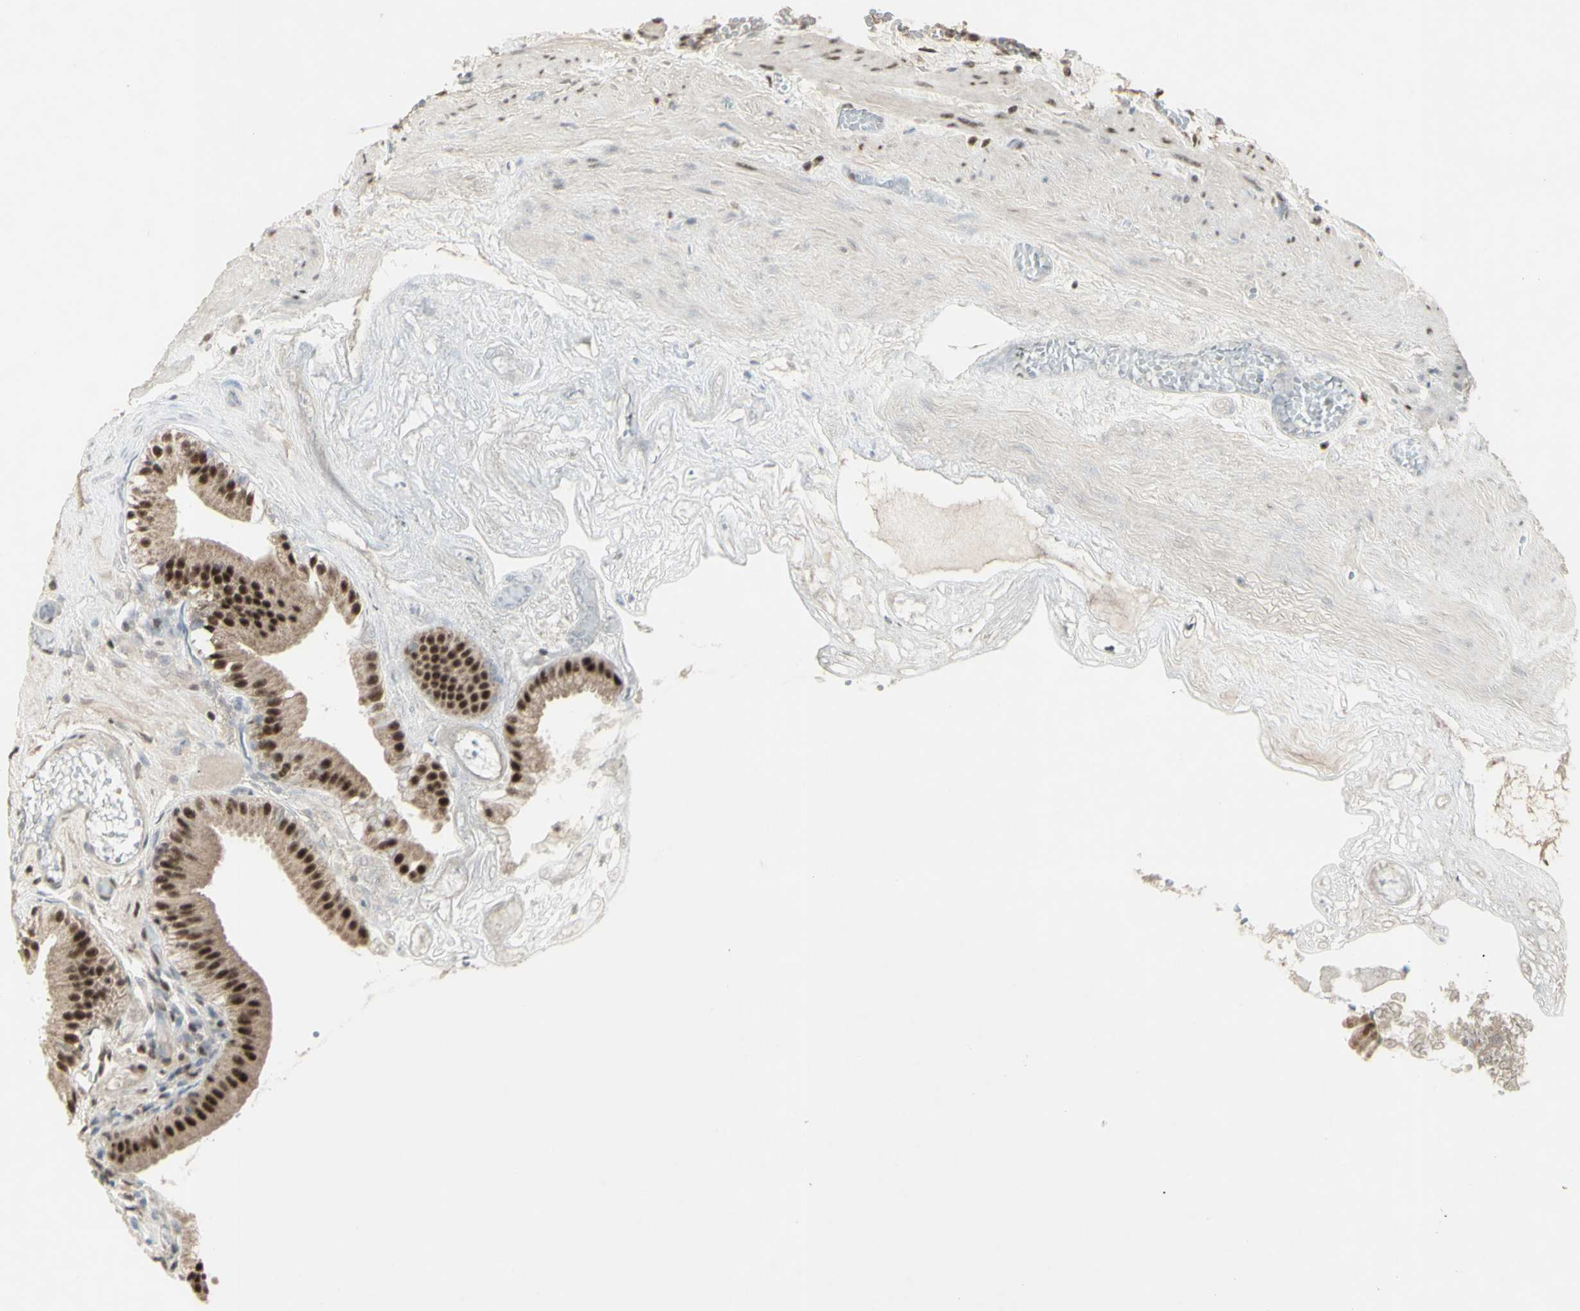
{"staining": {"intensity": "strong", "quantity": ">75%", "location": "cytoplasmic/membranous,nuclear"}, "tissue": "gallbladder", "cell_type": "Glandular cells", "image_type": "normal", "snomed": [{"axis": "morphology", "description": "Normal tissue, NOS"}, {"axis": "topography", "description": "Gallbladder"}], "caption": "A high-resolution histopathology image shows immunohistochemistry staining of normal gallbladder, which demonstrates strong cytoplasmic/membranous,nuclear positivity in about >75% of glandular cells.", "gene": "CCNT1", "patient": {"sex": "female", "age": 26}}